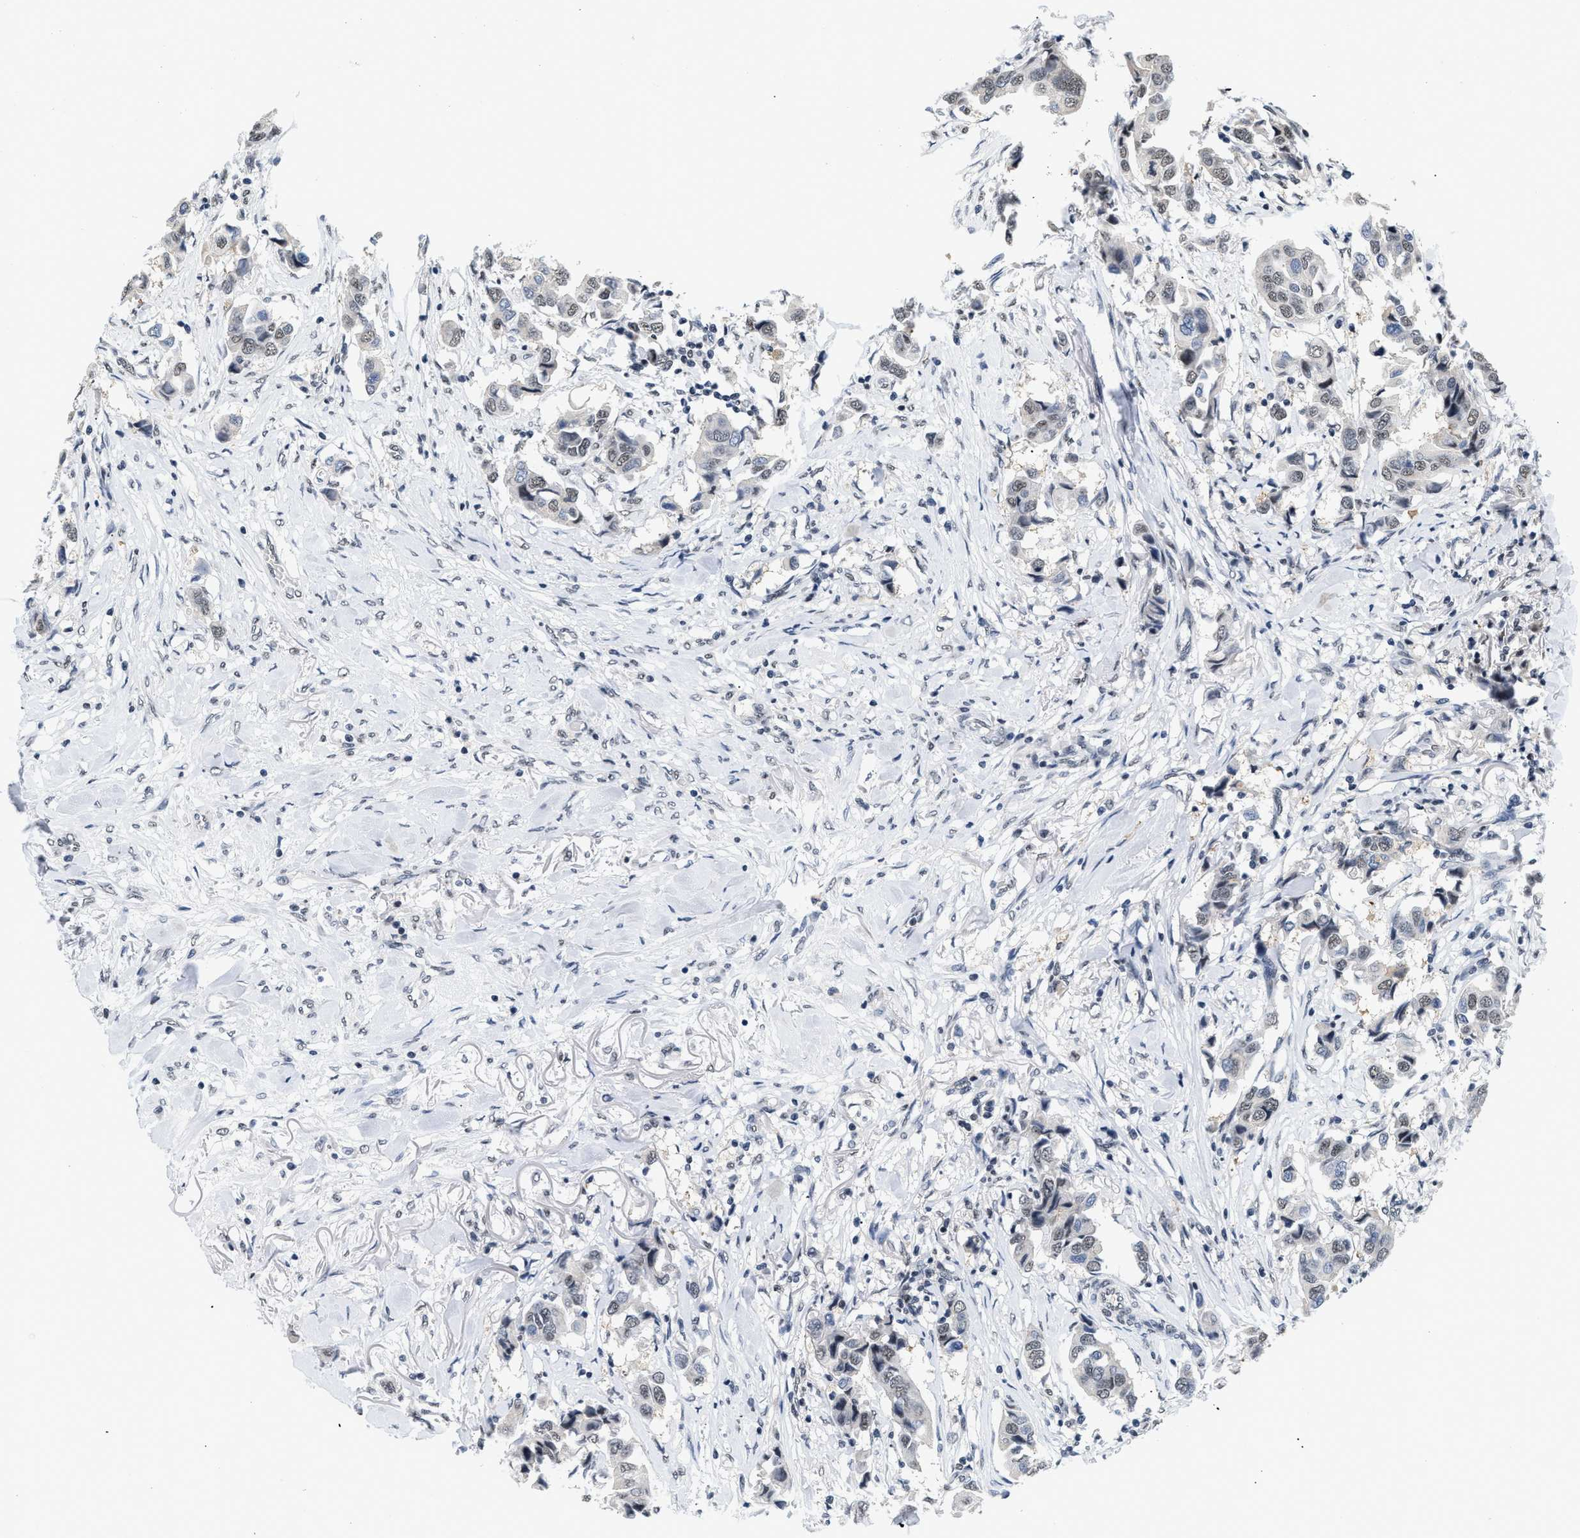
{"staining": {"intensity": "weak", "quantity": "25%-75%", "location": "nuclear"}, "tissue": "breast cancer", "cell_type": "Tumor cells", "image_type": "cancer", "snomed": [{"axis": "morphology", "description": "Duct carcinoma"}, {"axis": "topography", "description": "Breast"}], "caption": "Breast cancer (infiltrating ductal carcinoma) stained with a protein marker shows weak staining in tumor cells.", "gene": "RAF1", "patient": {"sex": "female", "age": 80}}